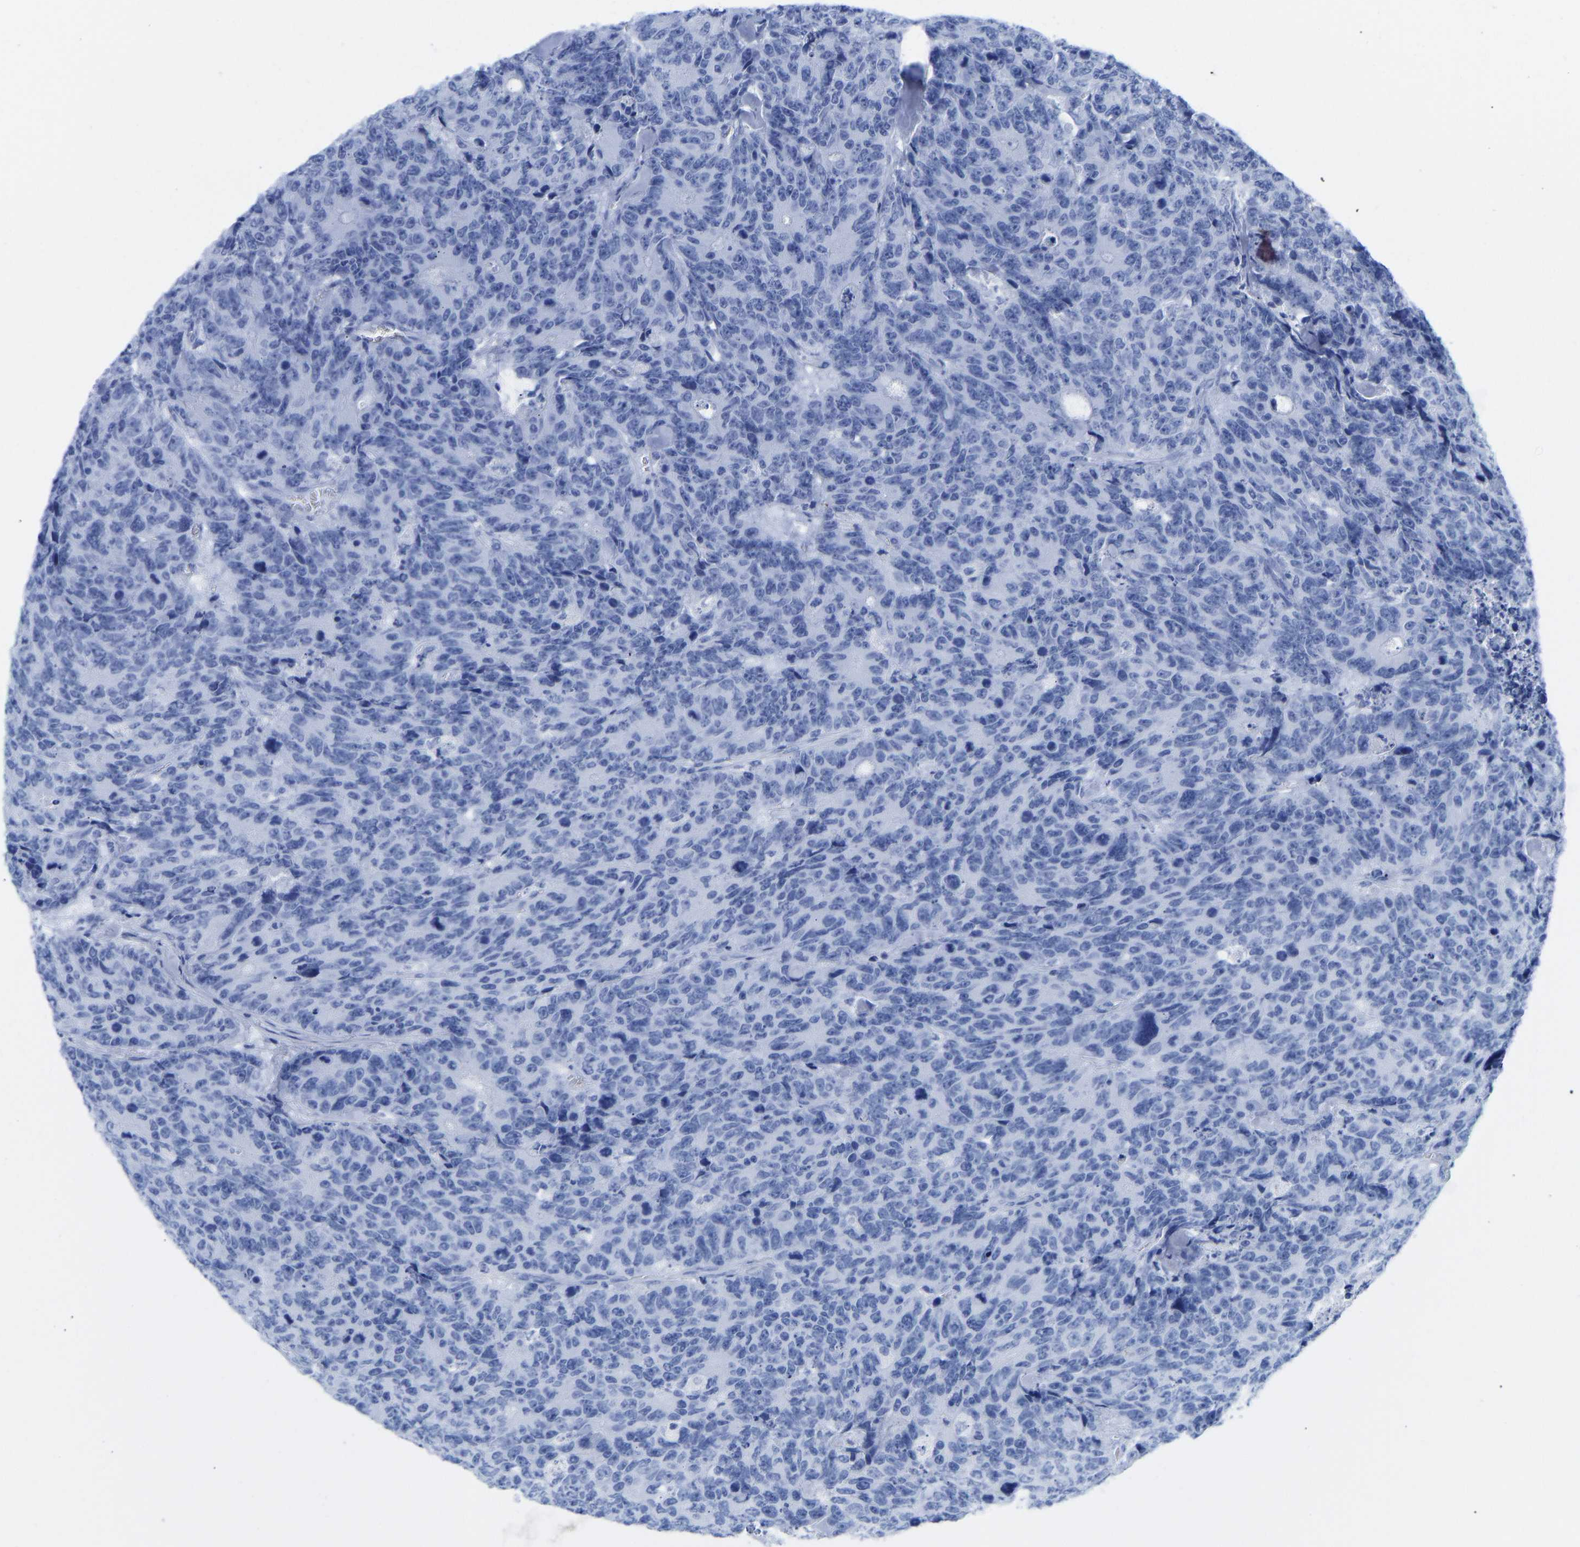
{"staining": {"intensity": "negative", "quantity": "none", "location": "none"}, "tissue": "colorectal cancer", "cell_type": "Tumor cells", "image_type": "cancer", "snomed": [{"axis": "morphology", "description": "Adenocarcinoma, NOS"}, {"axis": "topography", "description": "Colon"}], "caption": "The histopathology image displays no staining of tumor cells in colorectal adenocarcinoma.", "gene": "ELMO2", "patient": {"sex": "female", "age": 86}}